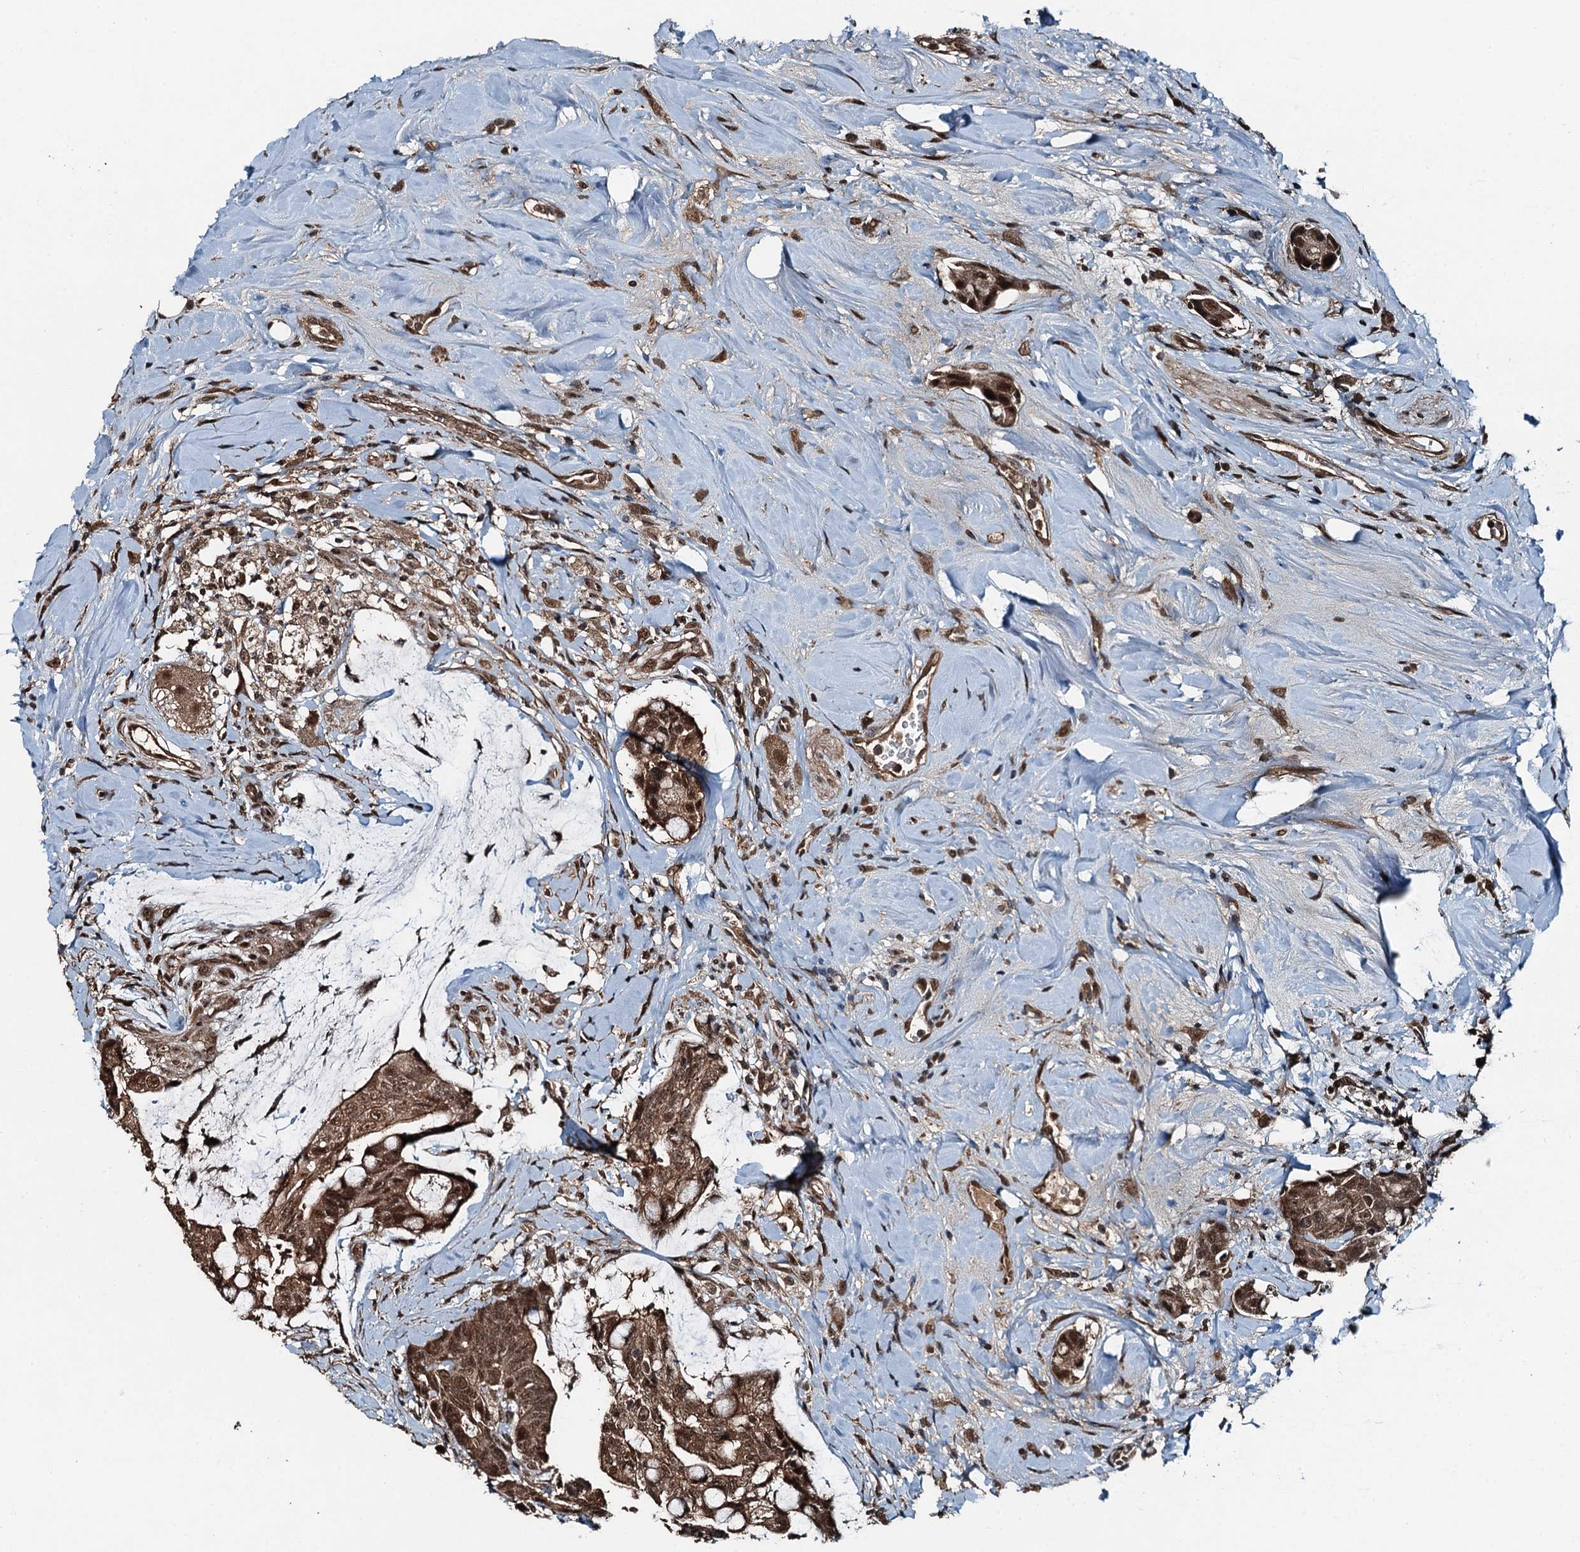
{"staining": {"intensity": "moderate", "quantity": ">75%", "location": "cytoplasmic/membranous,nuclear"}, "tissue": "colorectal cancer", "cell_type": "Tumor cells", "image_type": "cancer", "snomed": [{"axis": "morphology", "description": "Adenocarcinoma, NOS"}, {"axis": "topography", "description": "Colon"}], "caption": "A brown stain highlights moderate cytoplasmic/membranous and nuclear staining of a protein in colorectal cancer tumor cells. (Brightfield microscopy of DAB IHC at high magnification).", "gene": "UBXN6", "patient": {"sex": "female", "age": 82}}